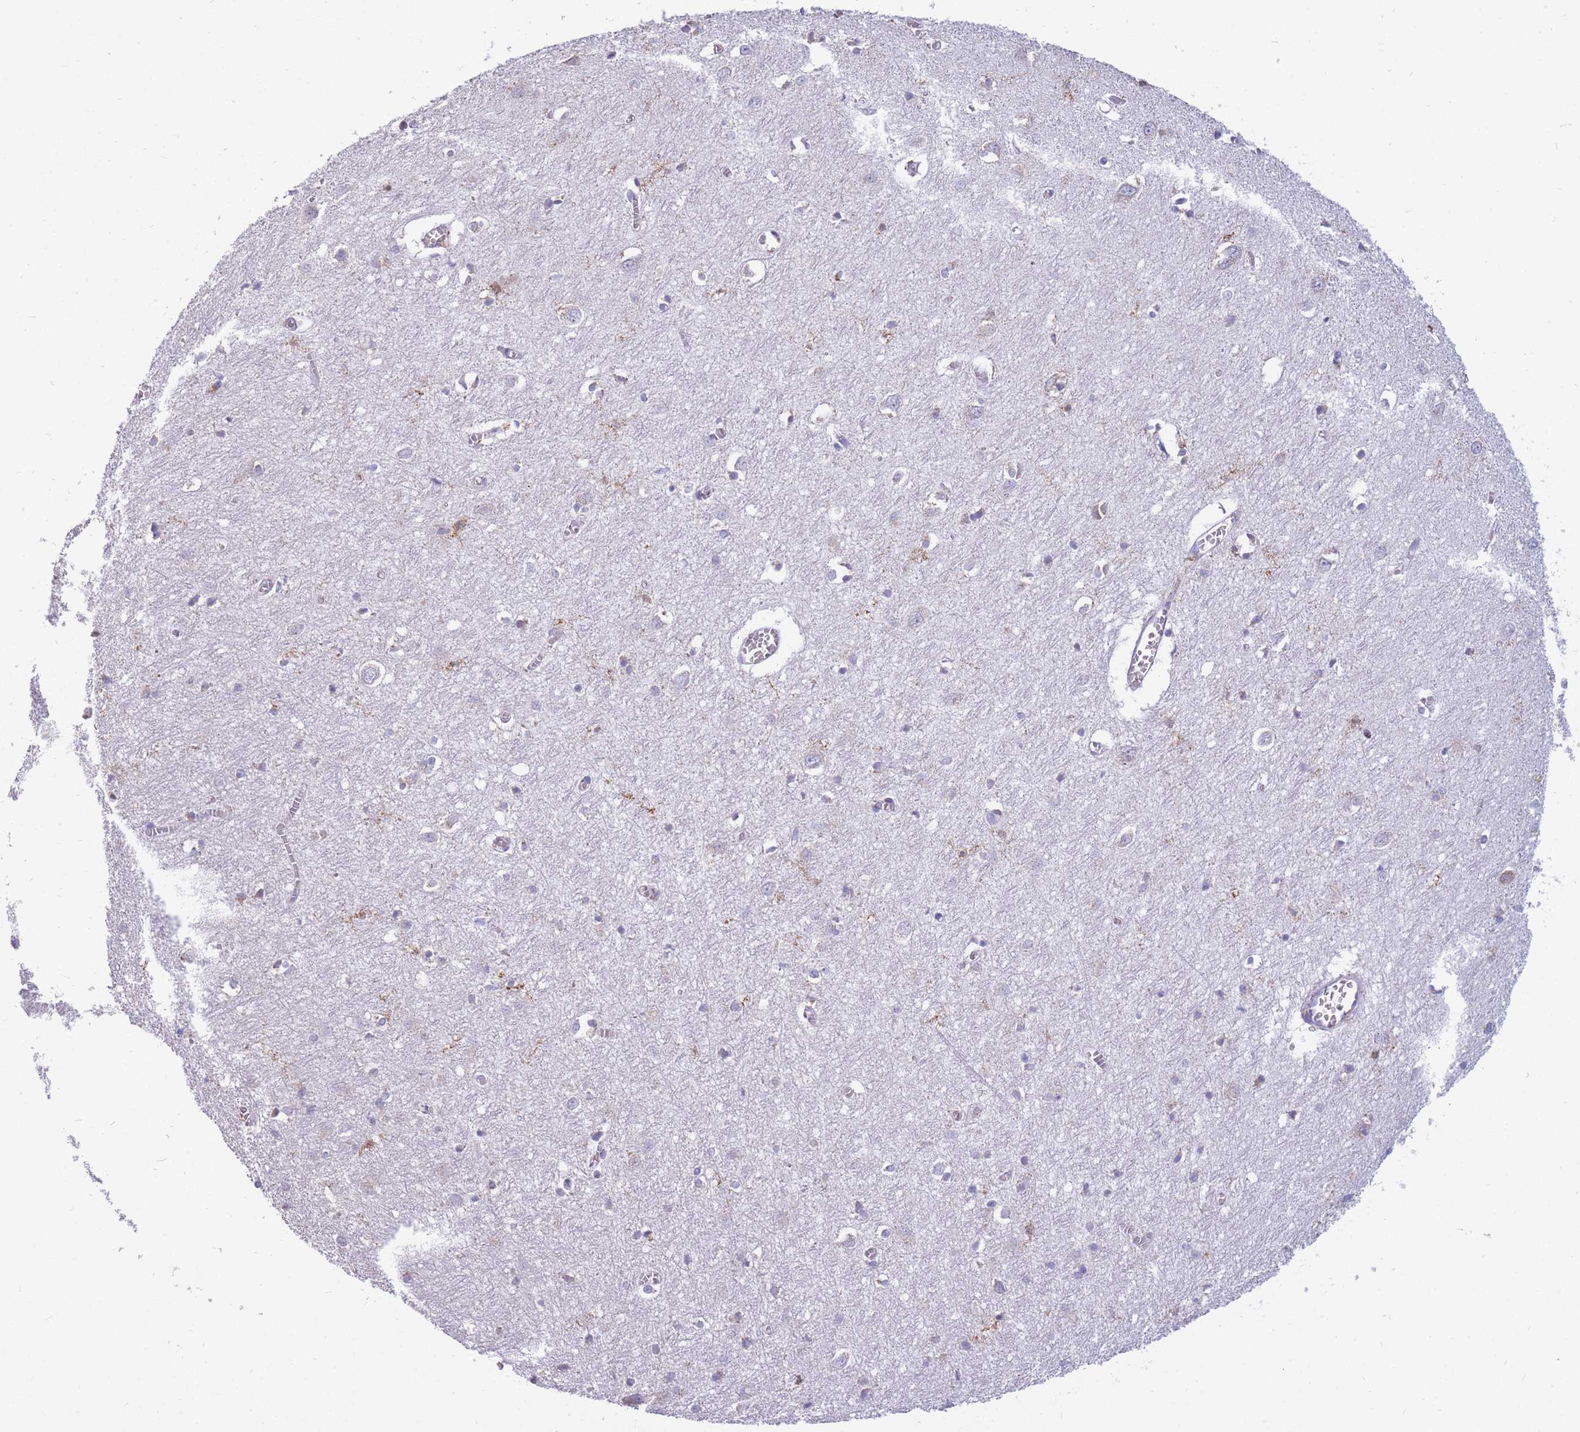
{"staining": {"intensity": "negative", "quantity": "none", "location": "none"}, "tissue": "cerebral cortex", "cell_type": "Endothelial cells", "image_type": "normal", "snomed": [{"axis": "morphology", "description": "Normal tissue, NOS"}, {"axis": "topography", "description": "Cerebral cortex"}], "caption": "Cerebral cortex stained for a protein using immunohistochemistry (IHC) shows no expression endothelial cells.", "gene": "MRPL54", "patient": {"sex": "female", "age": 64}}